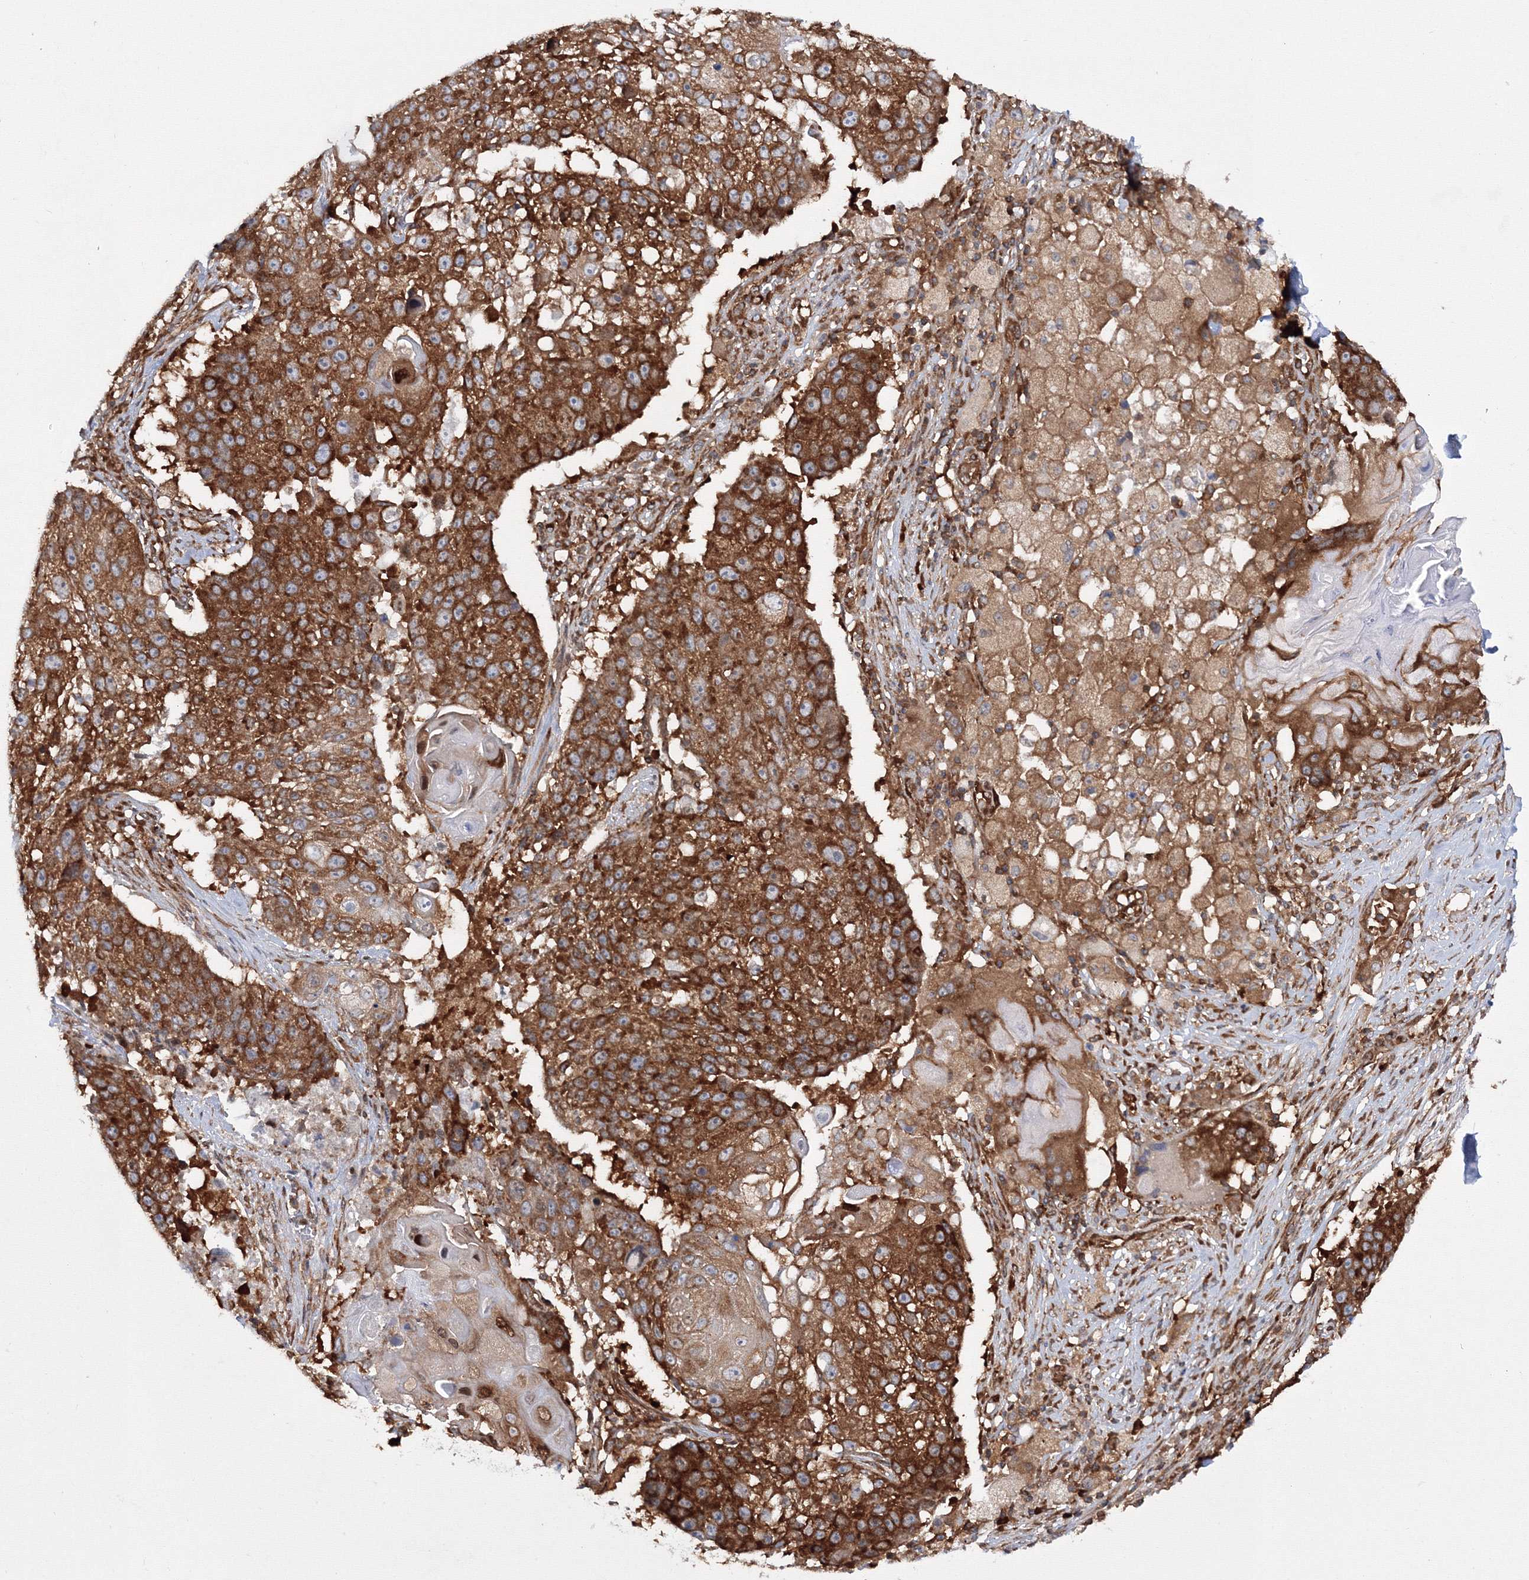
{"staining": {"intensity": "strong", "quantity": ">75%", "location": "cytoplasmic/membranous"}, "tissue": "lung cancer", "cell_type": "Tumor cells", "image_type": "cancer", "snomed": [{"axis": "morphology", "description": "Squamous cell carcinoma, NOS"}, {"axis": "topography", "description": "Lung"}], "caption": "Protein expression analysis of human squamous cell carcinoma (lung) reveals strong cytoplasmic/membranous staining in approximately >75% of tumor cells.", "gene": "HARS1", "patient": {"sex": "male", "age": 61}}